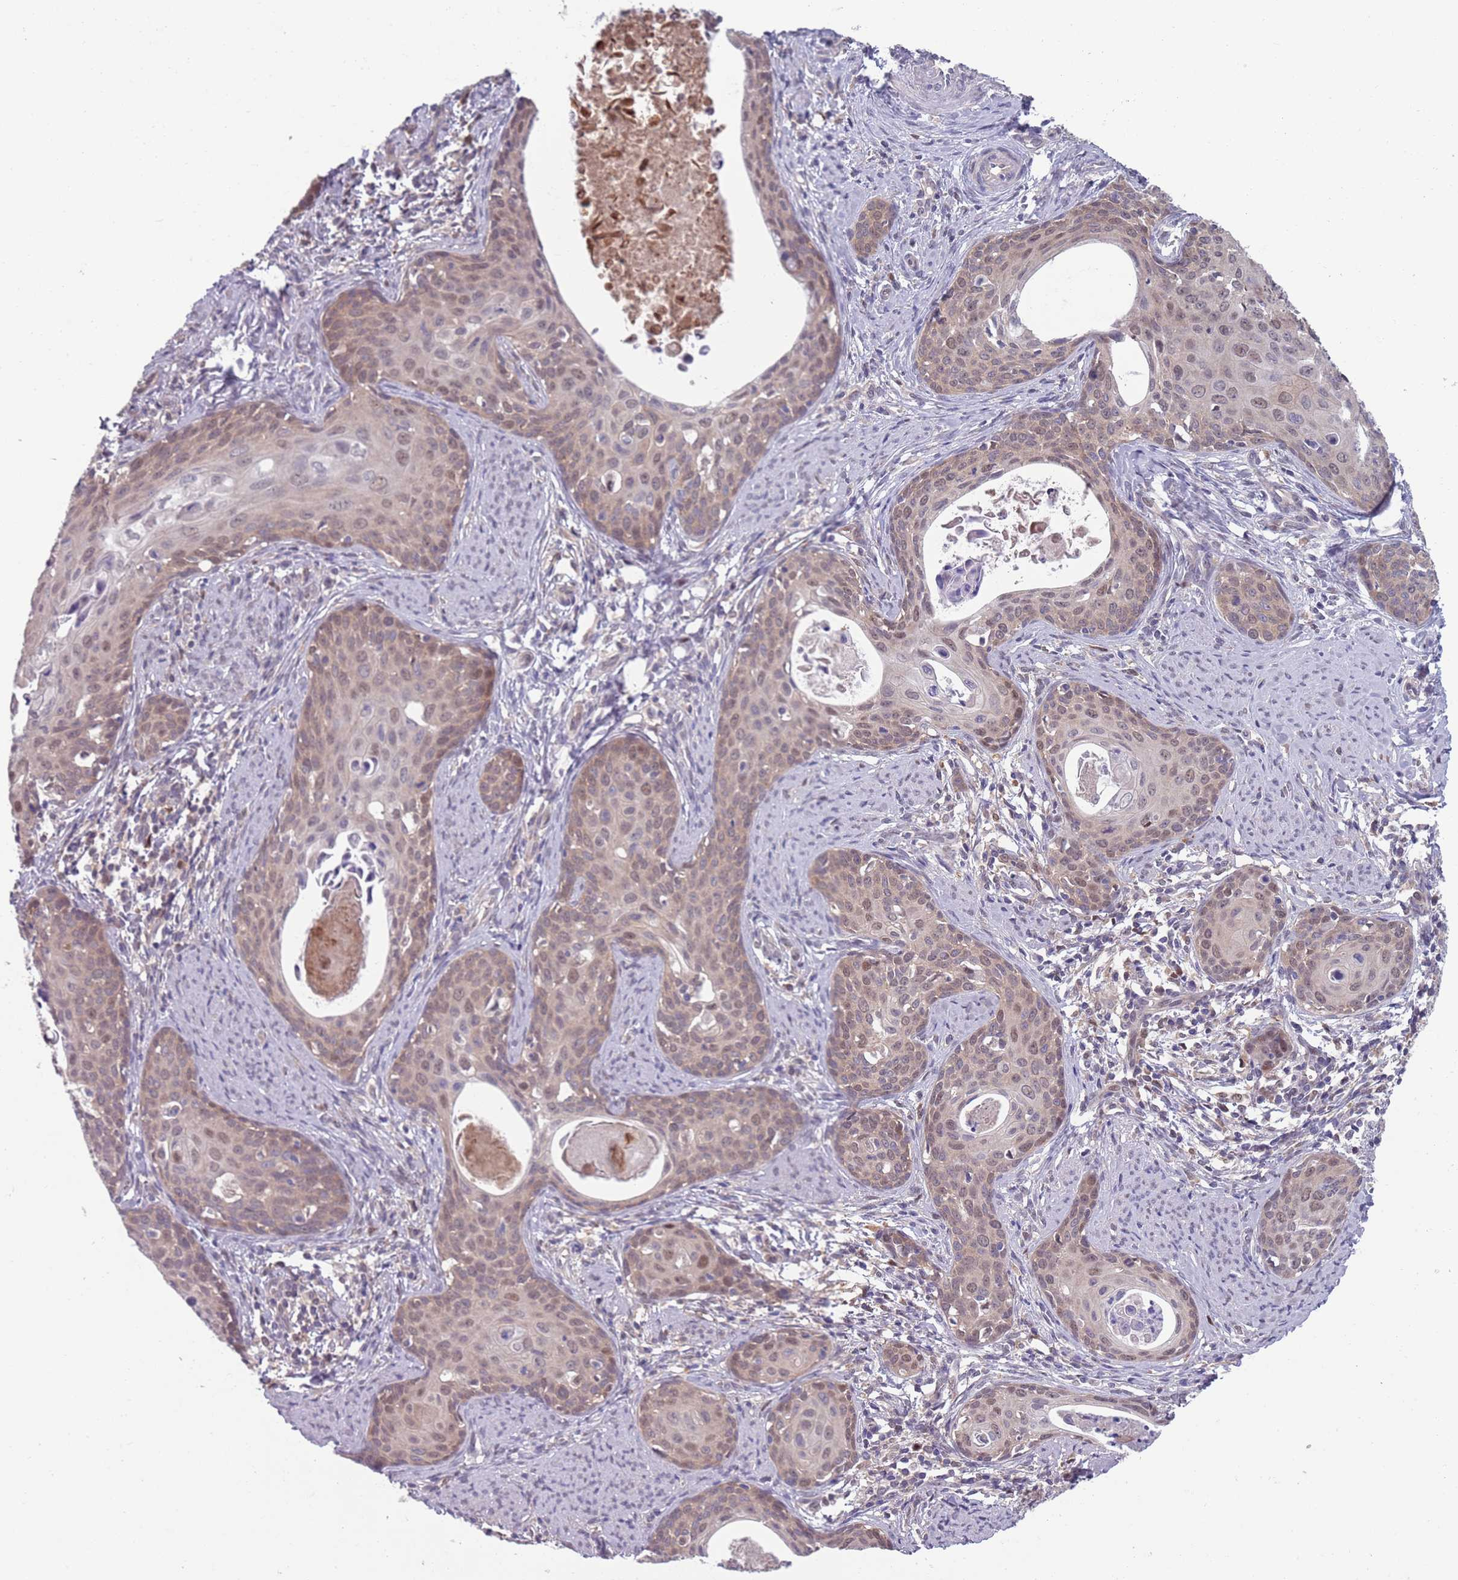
{"staining": {"intensity": "weak", "quantity": ">75%", "location": "cytoplasmic/membranous,nuclear"}, "tissue": "cervical cancer", "cell_type": "Tumor cells", "image_type": "cancer", "snomed": [{"axis": "morphology", "description": "Squamous cell carcinoma, NOS"}, {"axis": "topography", "description": "Cervix"}], "caption": "Squamous cell carcinoma (cervical) stained with DAB immunohistochemistry exhibits low levels of weak cytoplasmic/membranous and nuclear expression in about >75% of tumor cells.", "gene": "CLNS1A", "patient": {"sex": "female", "age": 46}}